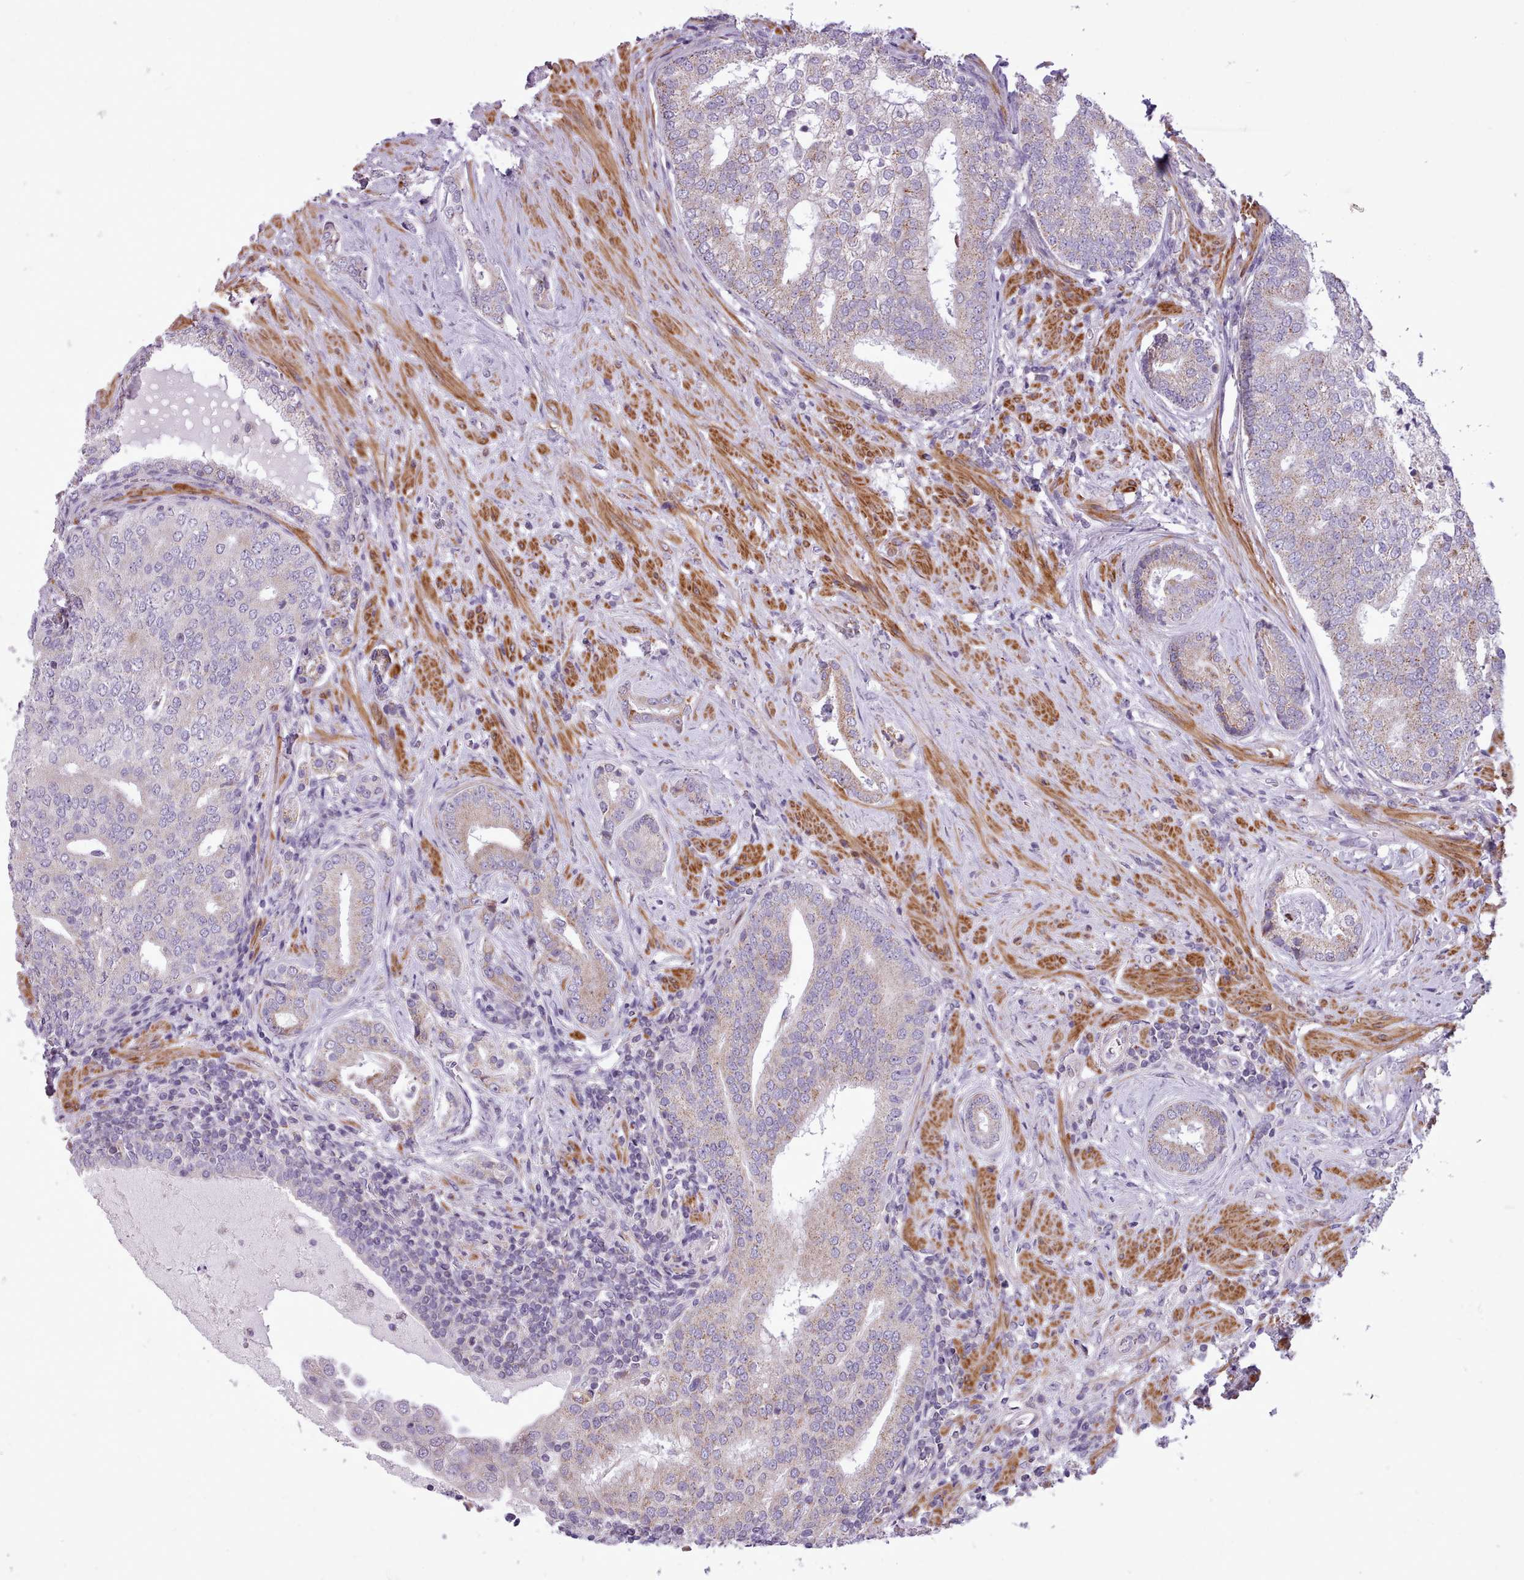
{"staining": {"intensity": "moderate", "quantity": "<25%", "location": "cytoplasmic/membranous"}, "tissue": "prostate cancer", "cell_type": "Tumor cells", "image_type": "cancer", "snomed": [{"axis": "morphology", "description": "Adenocarcinoma, High grade"}, {"axis": "topography", "description": "Prostate"}], "caption": "Immunohistochemical staining of prostate cancer (high-grade adenocarcinoma) demonstrates low levels of moderate cytoplasmic/membranous expression in about <25% of tumor cells.", "gene": "AVL9", "patient": {"sex": "male", "age": 55}}